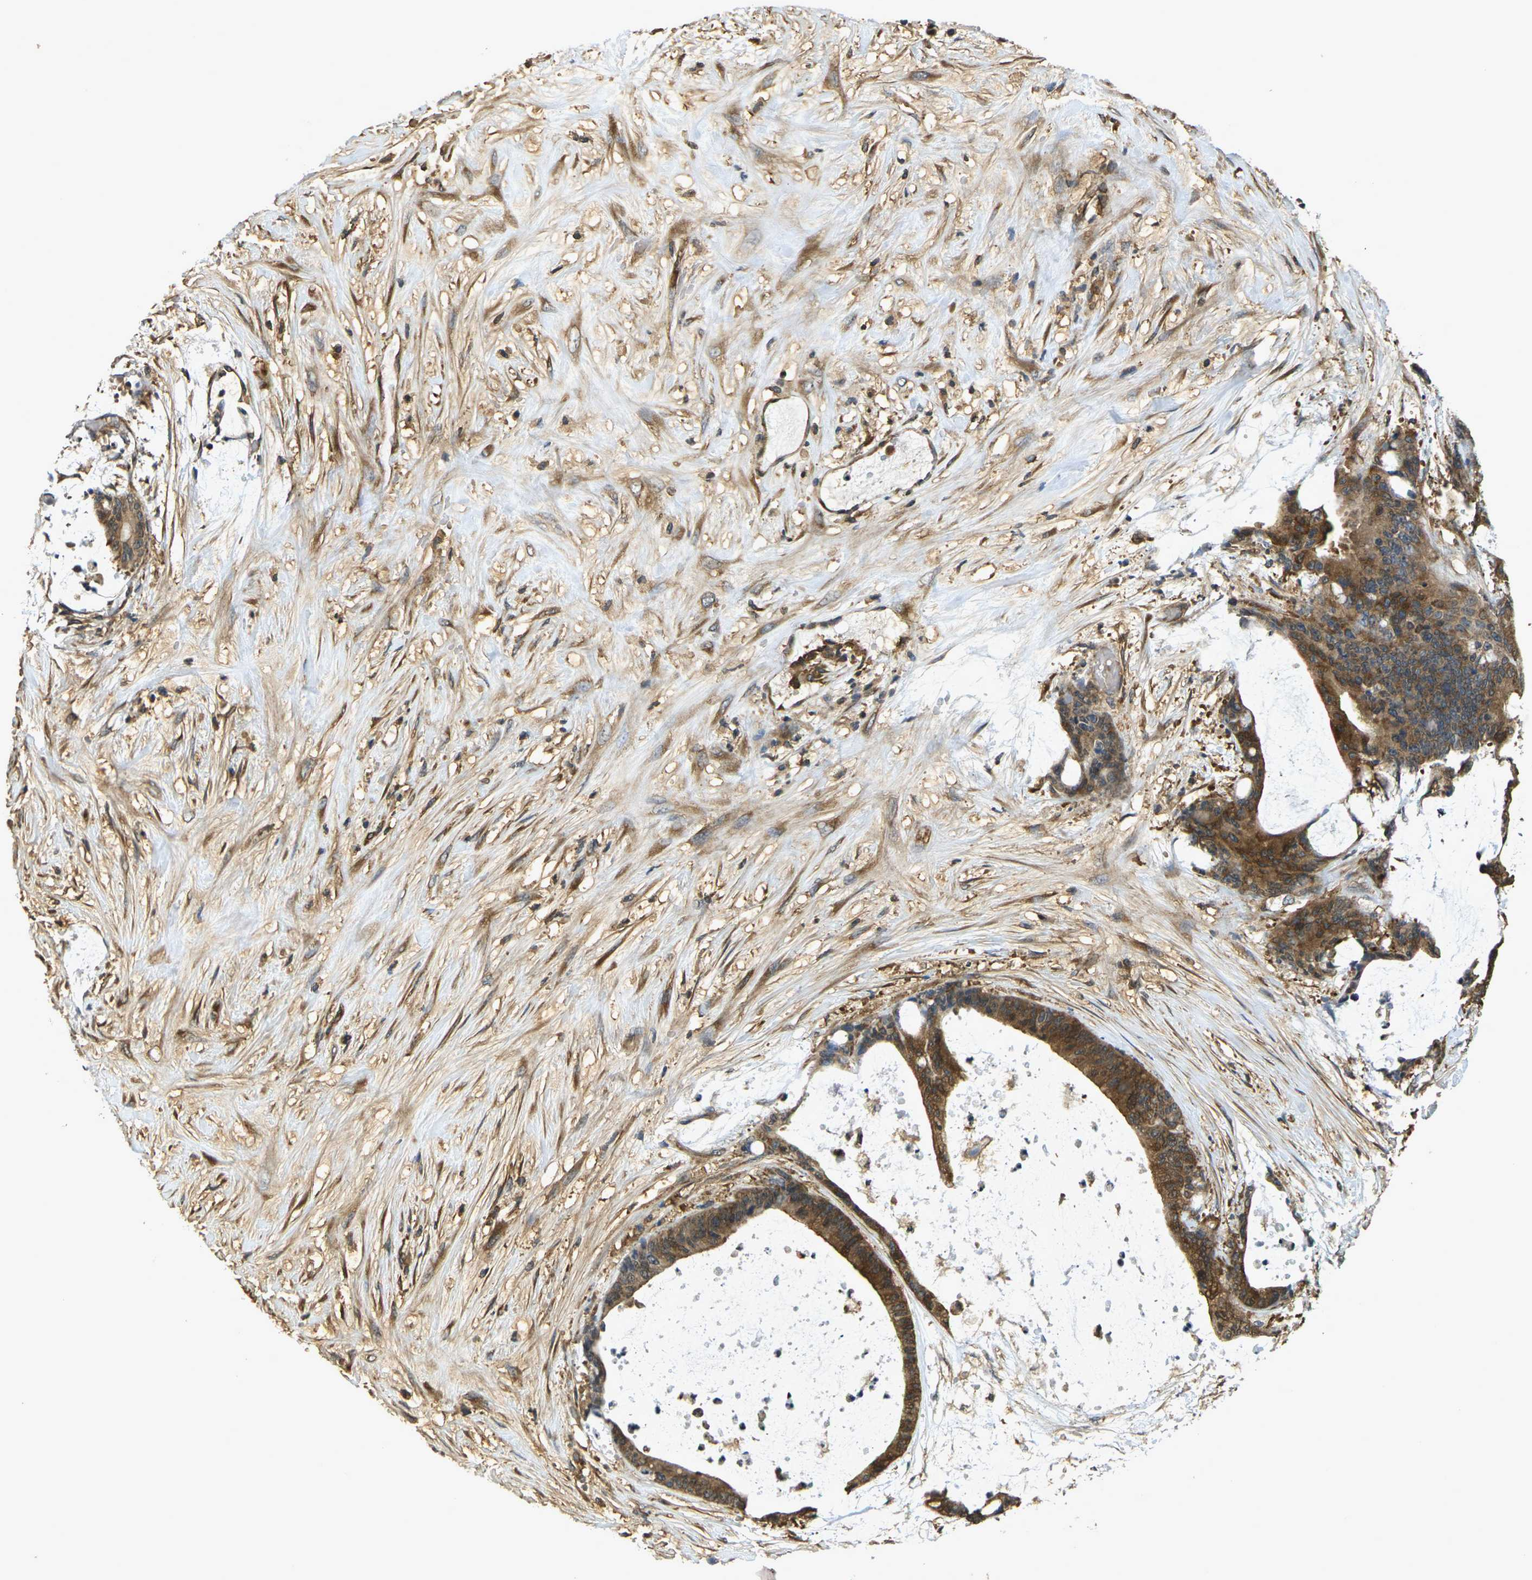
{"staining": {"intensity": "strong", "quantity": ">75%", "location": "cytoplasmic/membranous"}, "tissue": "liver cancer", "cell_type": "Tumor cells", "image_type": "cancer", "snomed": [{"axis": "morphology", "description": "Cholangiocarcinoma"}, {"axis": "topography", "description": "Liver"}], "caption": "The image displays immunohistochemical staining of liver cancer. There is strong cytoplasmic/membranous positivity is seen in approximately >75% of tumor cells. The staining was performed using DAB (3,3'-diaminobenzidine), with brown indicating positive protein expression. Nuclei are stained blue with hematoxylin.", "gene": "CAST", "patient": {"sex": "female", "age": 73}}